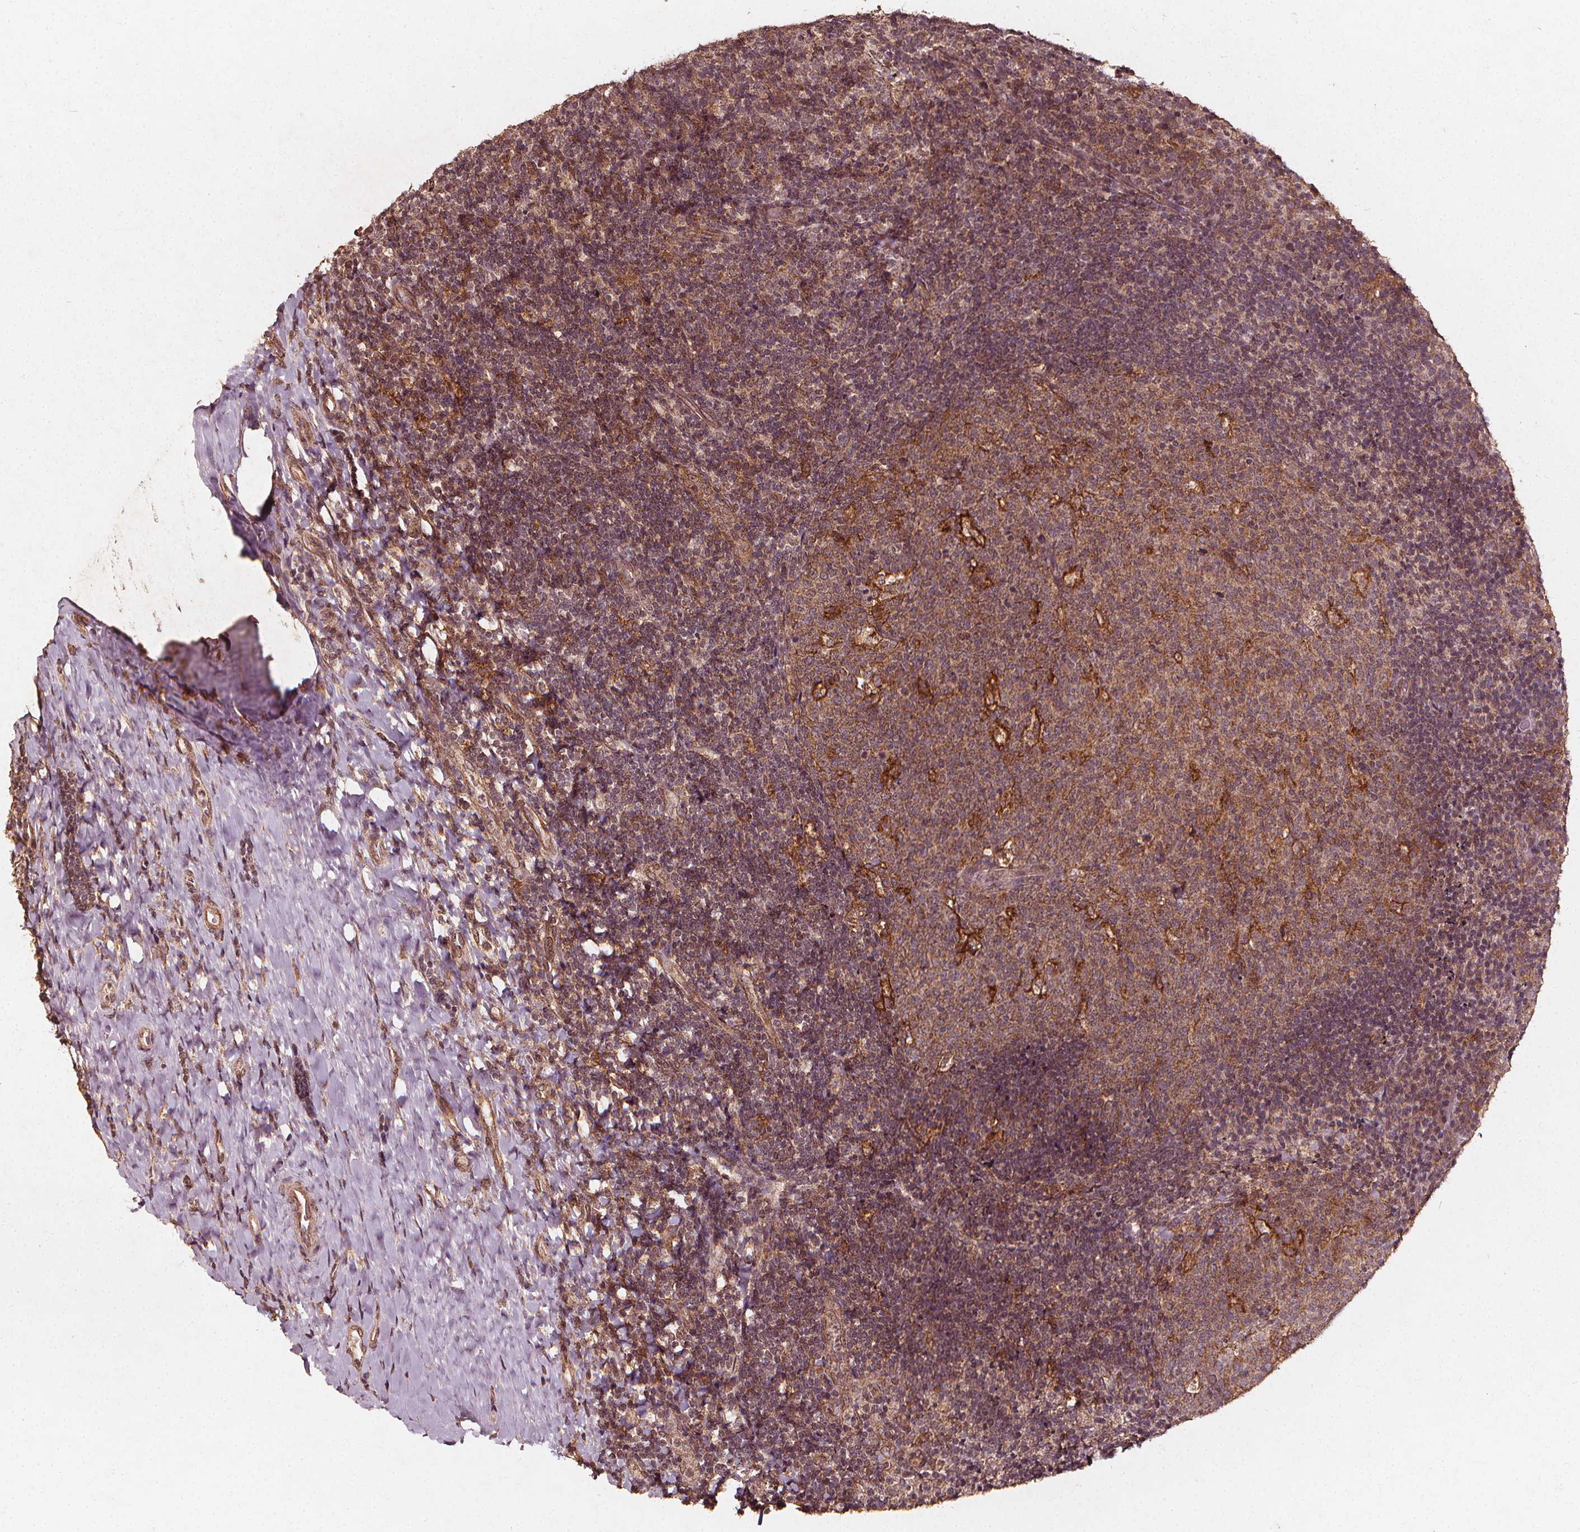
{"staining": {"intensity": "weak", "quantity": "<25%", "location": "cytoplasmic/membranous"}, "tissue": "tonsil", "cell_type": "Germinal center cells", "image_type": "normal", "snomed": [{"axis": "morphology", "description": "Normal tissue, NOS"}, {"axis": "topography", "description": "Tonsil"}], "caption": "A high-resolution micrograph shows IHC staining of normal tonsil, which shows no significant positivity in germinal center cells. (Stains: DAB (3,3'-diaminobenzidine) IHC with hematoxylin counter stain, Microscopy: brightfield microscopy at high magnification).", "gene": "ABCA1", "patient": {"sex": "female", "age": 10}}